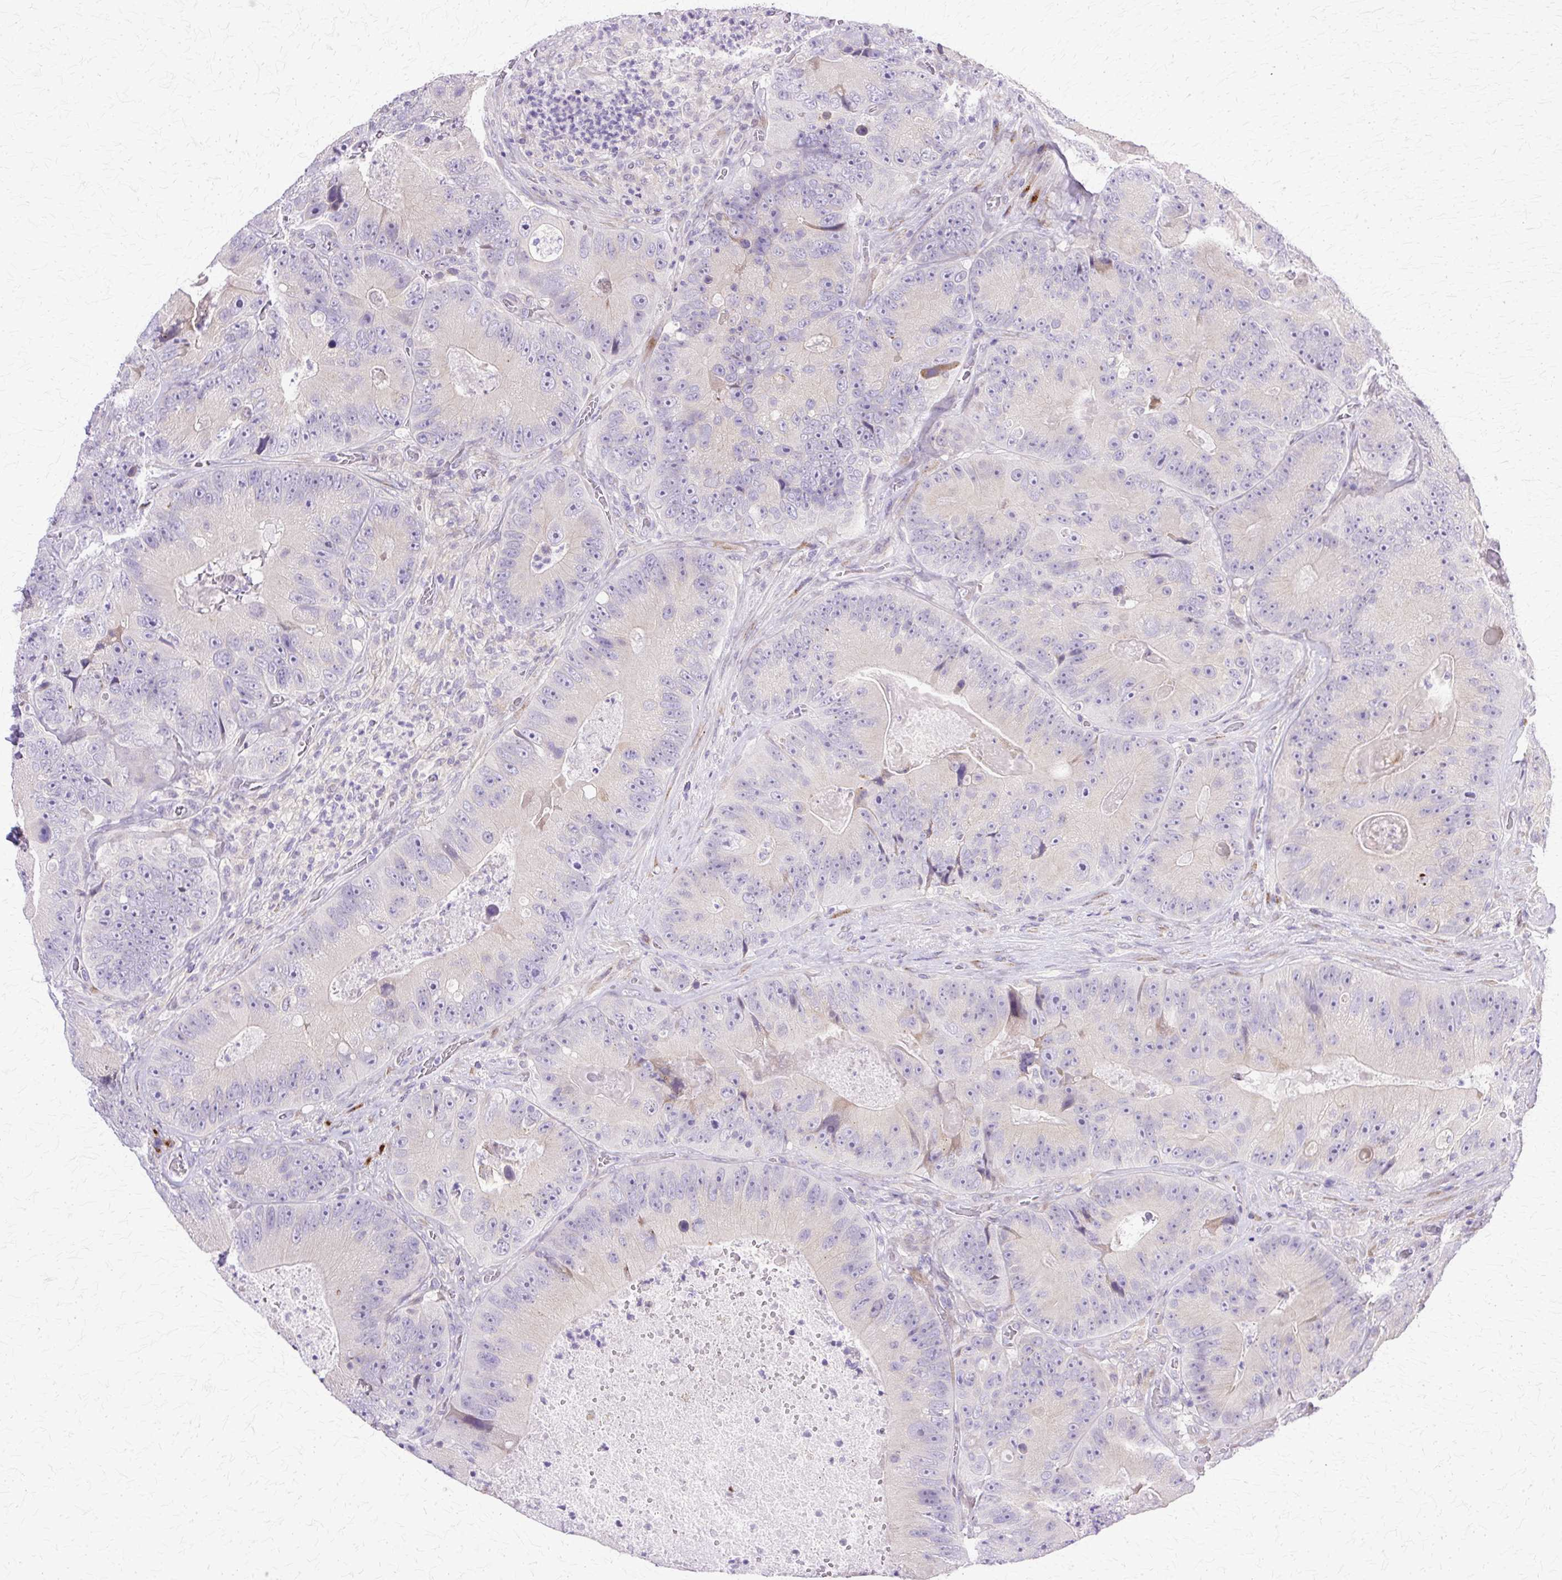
{"staining": {"intensity": "negative", "quantity": "none", "location": "none"}, "tissue": "colorectal cancer", "cell_type": "Tumor cells", "image_type": "cancer", "snomed": [{"axis": "morphology", "description": "Adenocarcinoma, NOS"}, {"axis": "topography", "description": "Colon"}], "caption": "Immunohistochemical staining of adenocarcinoma (colorectal) exhibits no significant expression in tumor cells. (DAB immunohistochemistry (IHC), high magnification).", "gene": "TBC1D3G", "patient": {"sex": "female", "age": 86}}